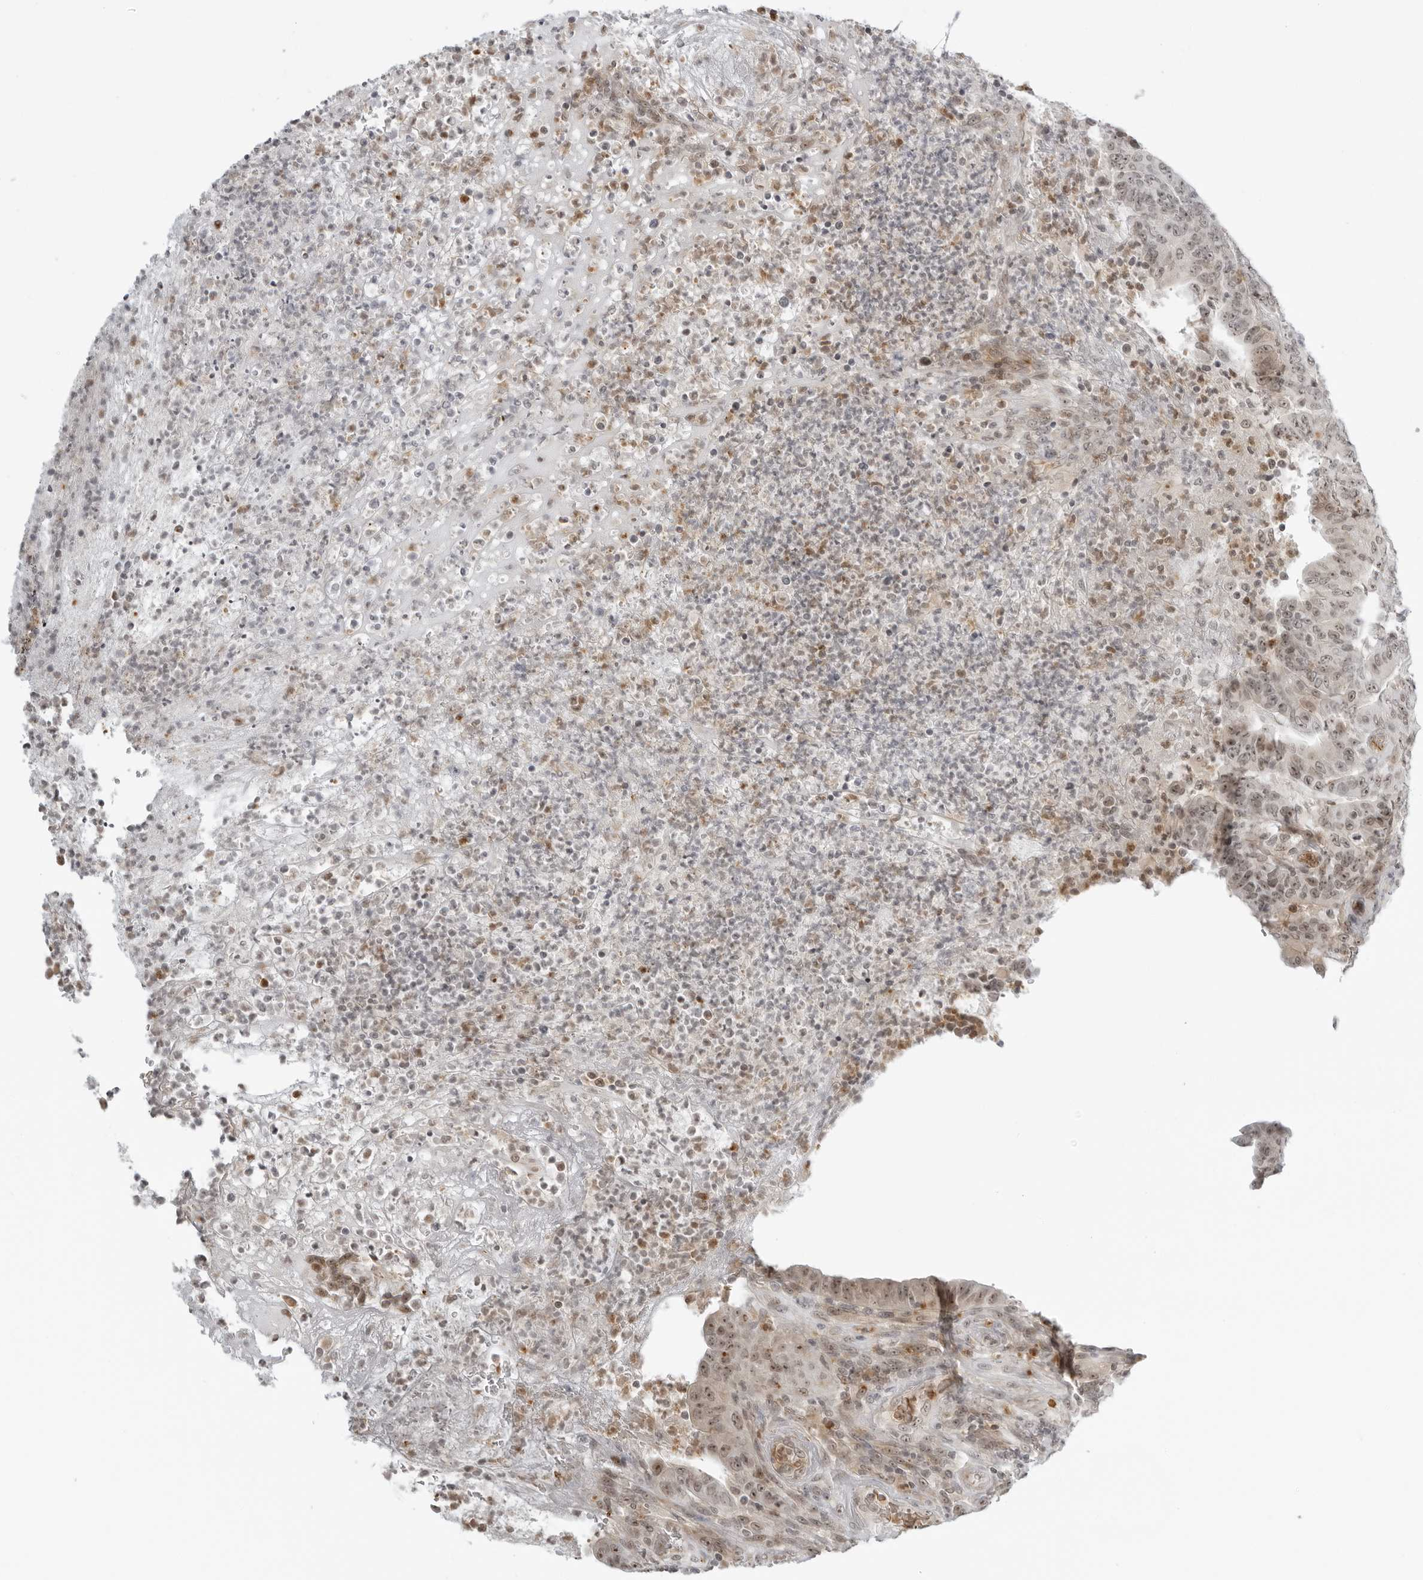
{"staining": {"intensity": "weak", "quantity": ">75%", "location": "nuclear"}, "tissue": "colorectal cancer", "cell_type": "Tumor cells", "image_type": "cancer", "snomed": [{"axis": "morphology", "description": "Normal tissue, NOS"}, {"axis": "morphology", "description": "Adenocarcinoma, NOS"}, {"axis": "topography", "description": "Colon"}], "caption": "Protein expression analysis of colorectal cancer (adenocarcinoma) exhibits weak nuclear staining in approximately >75% of tumor cells. The protein of interest is stained brown, and the nuclei are stained in blue (DAB IHC with brightfield microscopy, high magnification).", "gene": "SUGCT", "patient": {"sex": "female", "age": 75}}